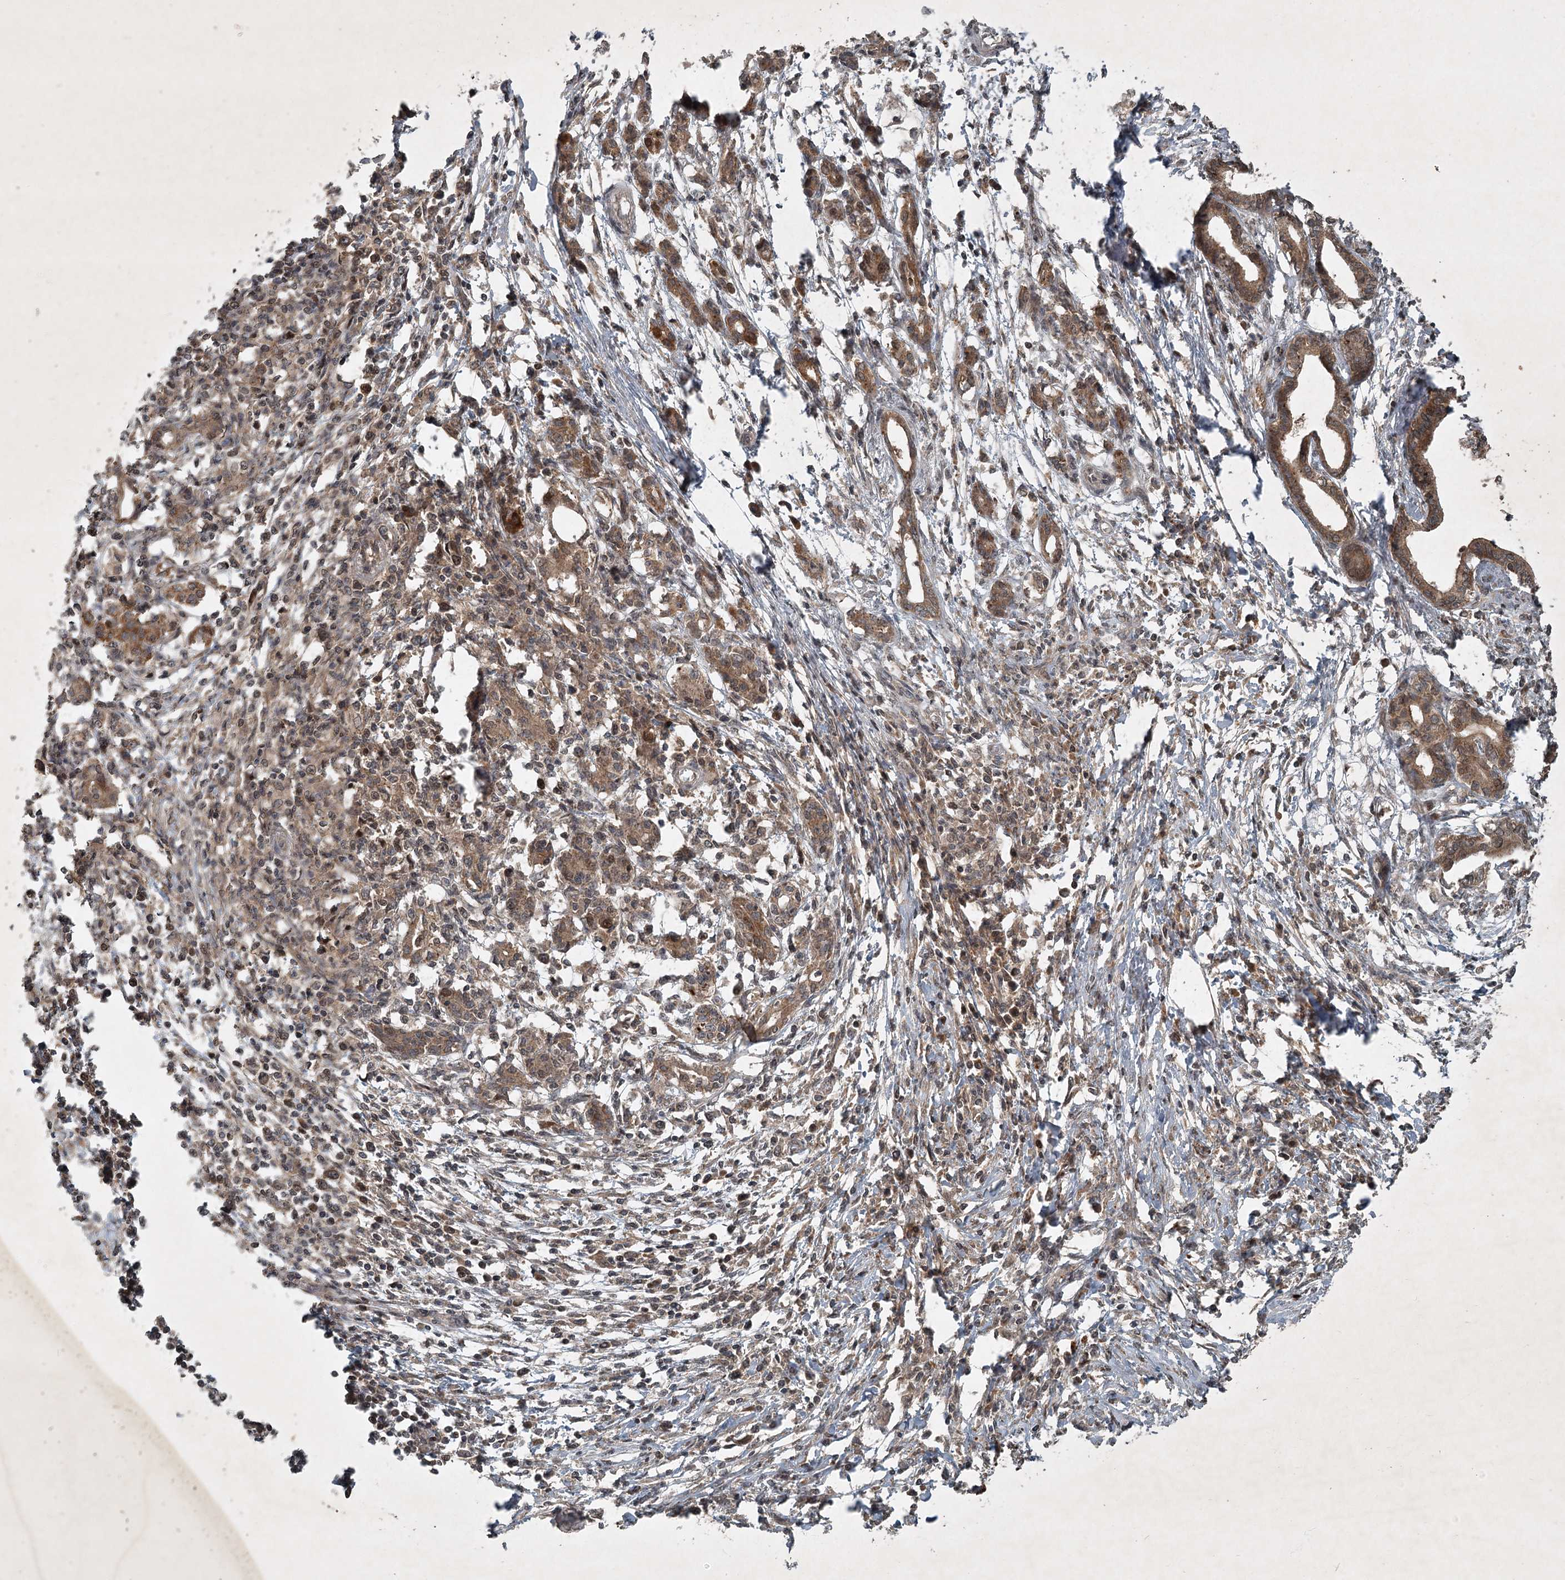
{"staining": {"intensity": "moderate", "quantity": ">75%", "location": "cytoplasmic/membranous"}, "tissue": "pancreatic cancer", "cell_type": "Tumor cells", "image_type": "cancer", "snomed": [{"axis": "morphology", "description": "Adenocarcinoma, NOS"}, {"axis": "topography", "description": "Pancreas"}], "caption": "Immunohistochemistry (DAB (3,3'-diaminobenzidine)) staining of pancreatic cancer displays moderate cytoplasmic/membranous protein staining in approximately >75% of tumor cells.", "gene": "UNC93A", "patient": {"sex": "female", "age": 55}}